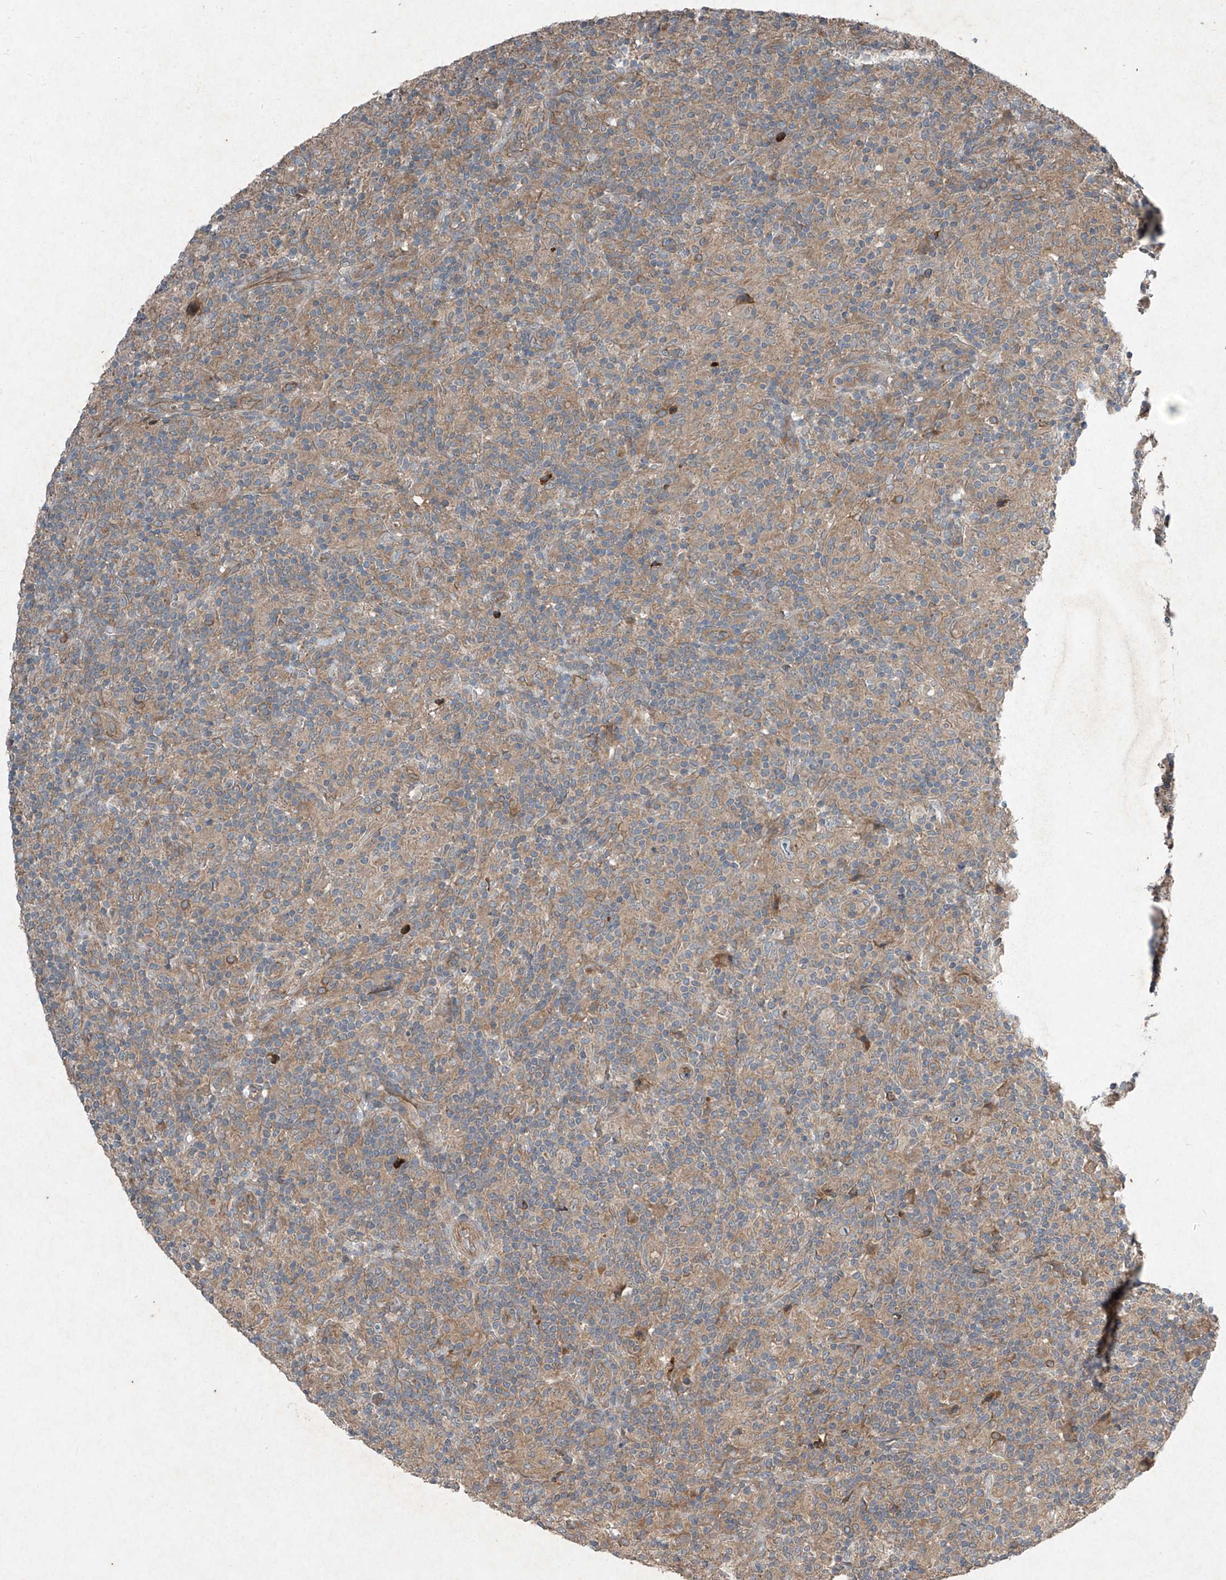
{"staining": {"intensity": "negative", "quantity": "none", "location": "none"}, "tissue": "lymphoma", "cell_type": "Tumor cells", "image_type": "cancer", "snomed": [{"axis": "morphology", "description": "Hodgkin's disease, NOS"}, {"axis": "topography", "description": "Lymph node"}], "caption": "Tumor cells show no significant staining in lymphoma.", "gene": "FOXRED2", "patient": {"sex": "male", "age": 70}}